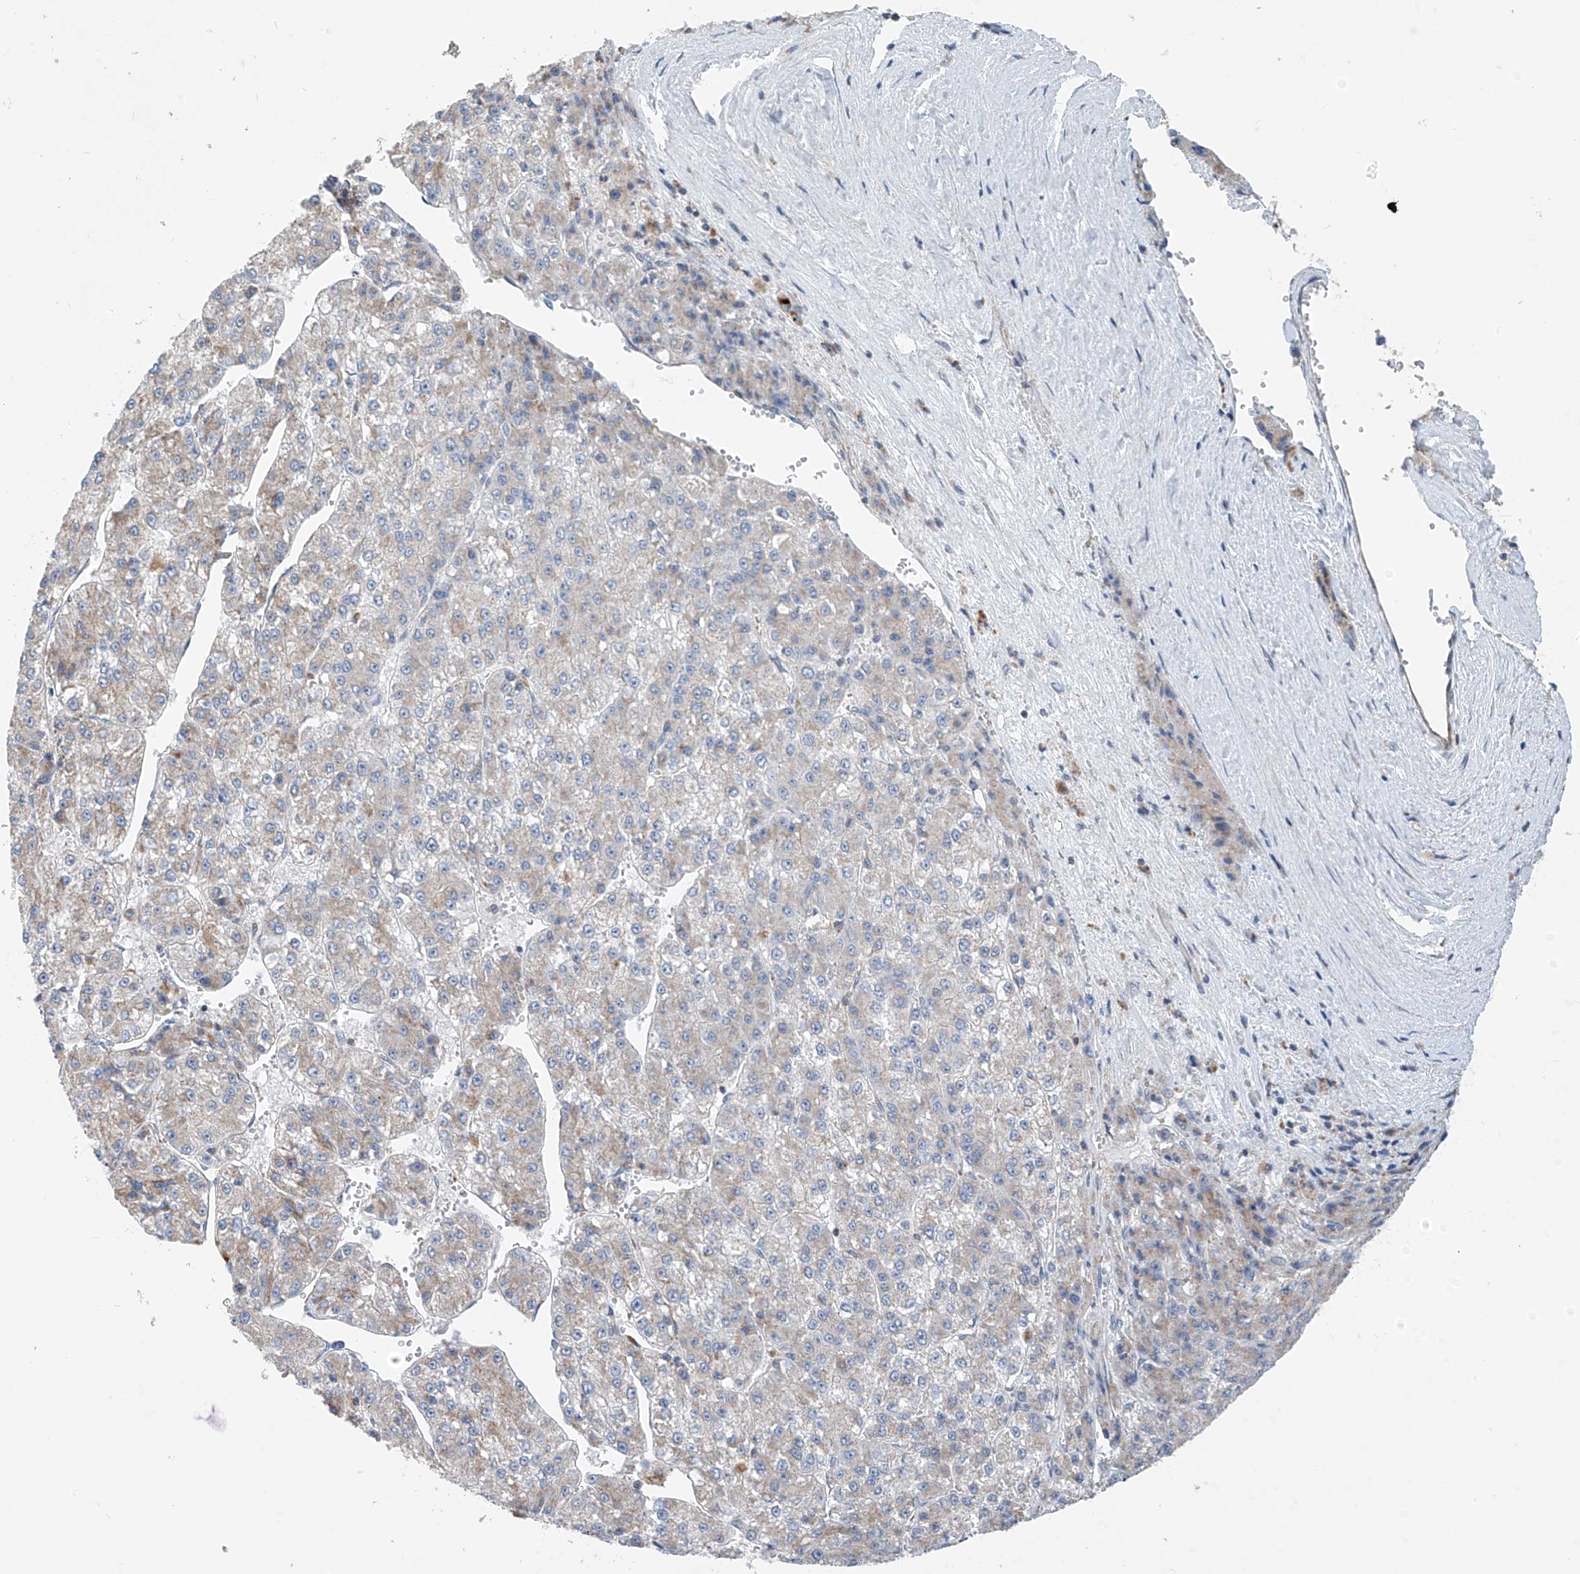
{"staining": {"intensity": "weak", "quantity": "<25%", "location": "cytoplasmic/membranous"}, "tissue": "liver cancer", "cell_type": "Tumor cells", "image_type": "cancer", "snomed": [{"axis": "morphology", "description": "Carcinoma, Hepatocellular, NOS"}, {"axis": "topography", "description": "Liver"}], "caption": "IHC of human liver cancer (hepatocellular carcinoma) exhibits no expression in tumor cells. (IHC, brightfield microscopy, high magnification).", "gene": "SYN3", "patient": {"sex": "female", "age": 73}}